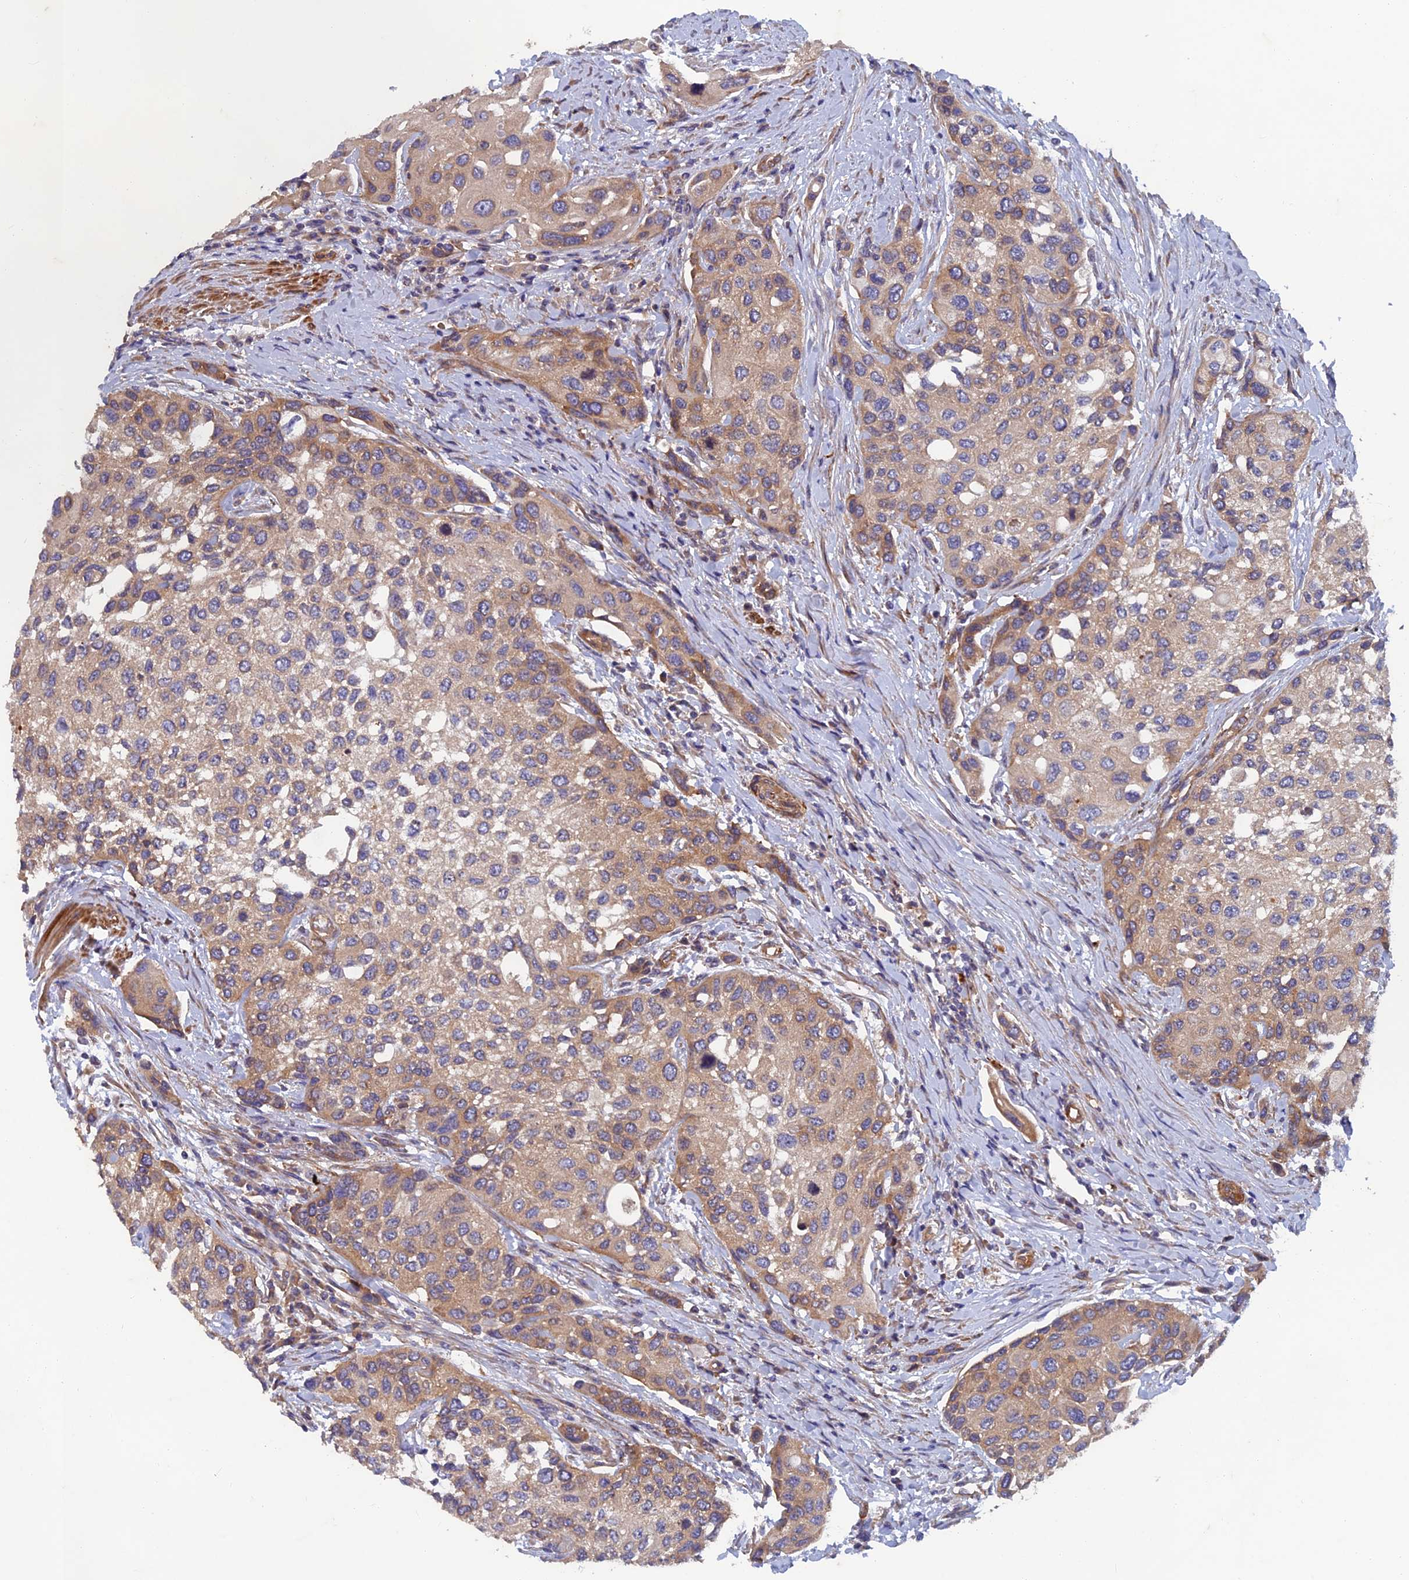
{"staining": {"intensity": "moderate", "quantity": ">75%", "location": "cytoplasmic/membranous"}, "tissue": "urothelial cancer", "cell_type": "Tumor cells", "image_type": "cancer", "snomed": [{"axis": "morphology", "description": "Normal tissue, NOS"}, {"axis": "morphology", "description": "Urothelial carcinoma, High grade"}, {"axis": "topography", "description": "Vascular tissue"}, {"axis": "topography", "description": "Urinary bladder"}], "caption": "Immunohistochemical staining of human urothelial cancer displays medium levels of moderate cytoplasmic/membranous expression in approximately >75% of tumor cells.", "gene": "NCAPG", "patient": {"sex": "female", "age": 56}}